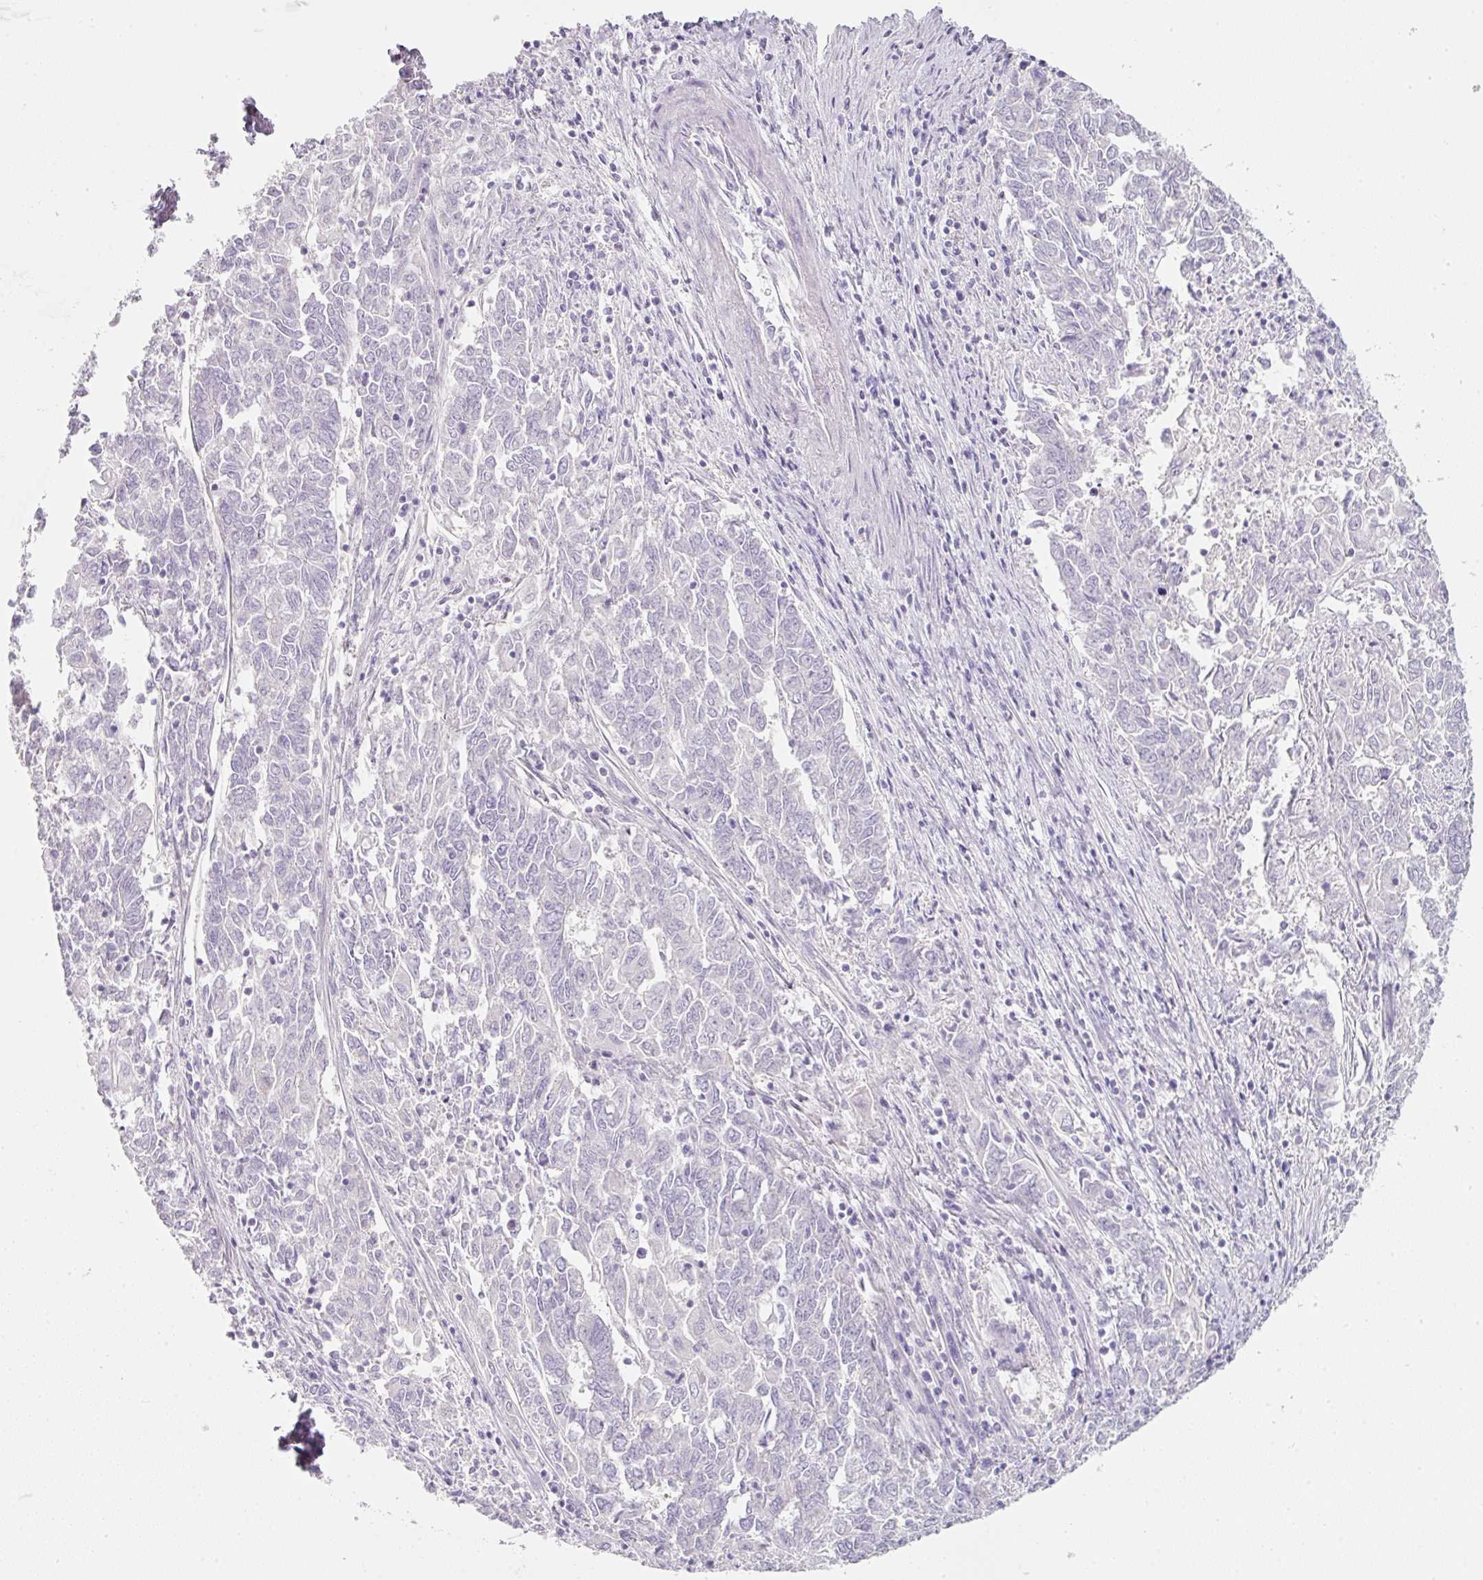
{"staining": {"intensity": "negative", "quantity": "none", "location": "none"}, "tissue": "endometrial cancer", "cell_type": "Tumor cells", "image_type": "cancer", "snomed": [{"axis": "morphology", "description": "Adenocarcinoma, NOS"}, {"axis": "topography", "description": "Endometrium"}], "caption": "Immunohistochemical staining of human endometrial adenocarcinoma displays no significant expression in tumor cells. (DAB (3,3'-diaminobenzidine) IHC with hematoxylin counter stain).", "gene": "SLC2A2", "patient": {"sex": "female", "age": 54}}